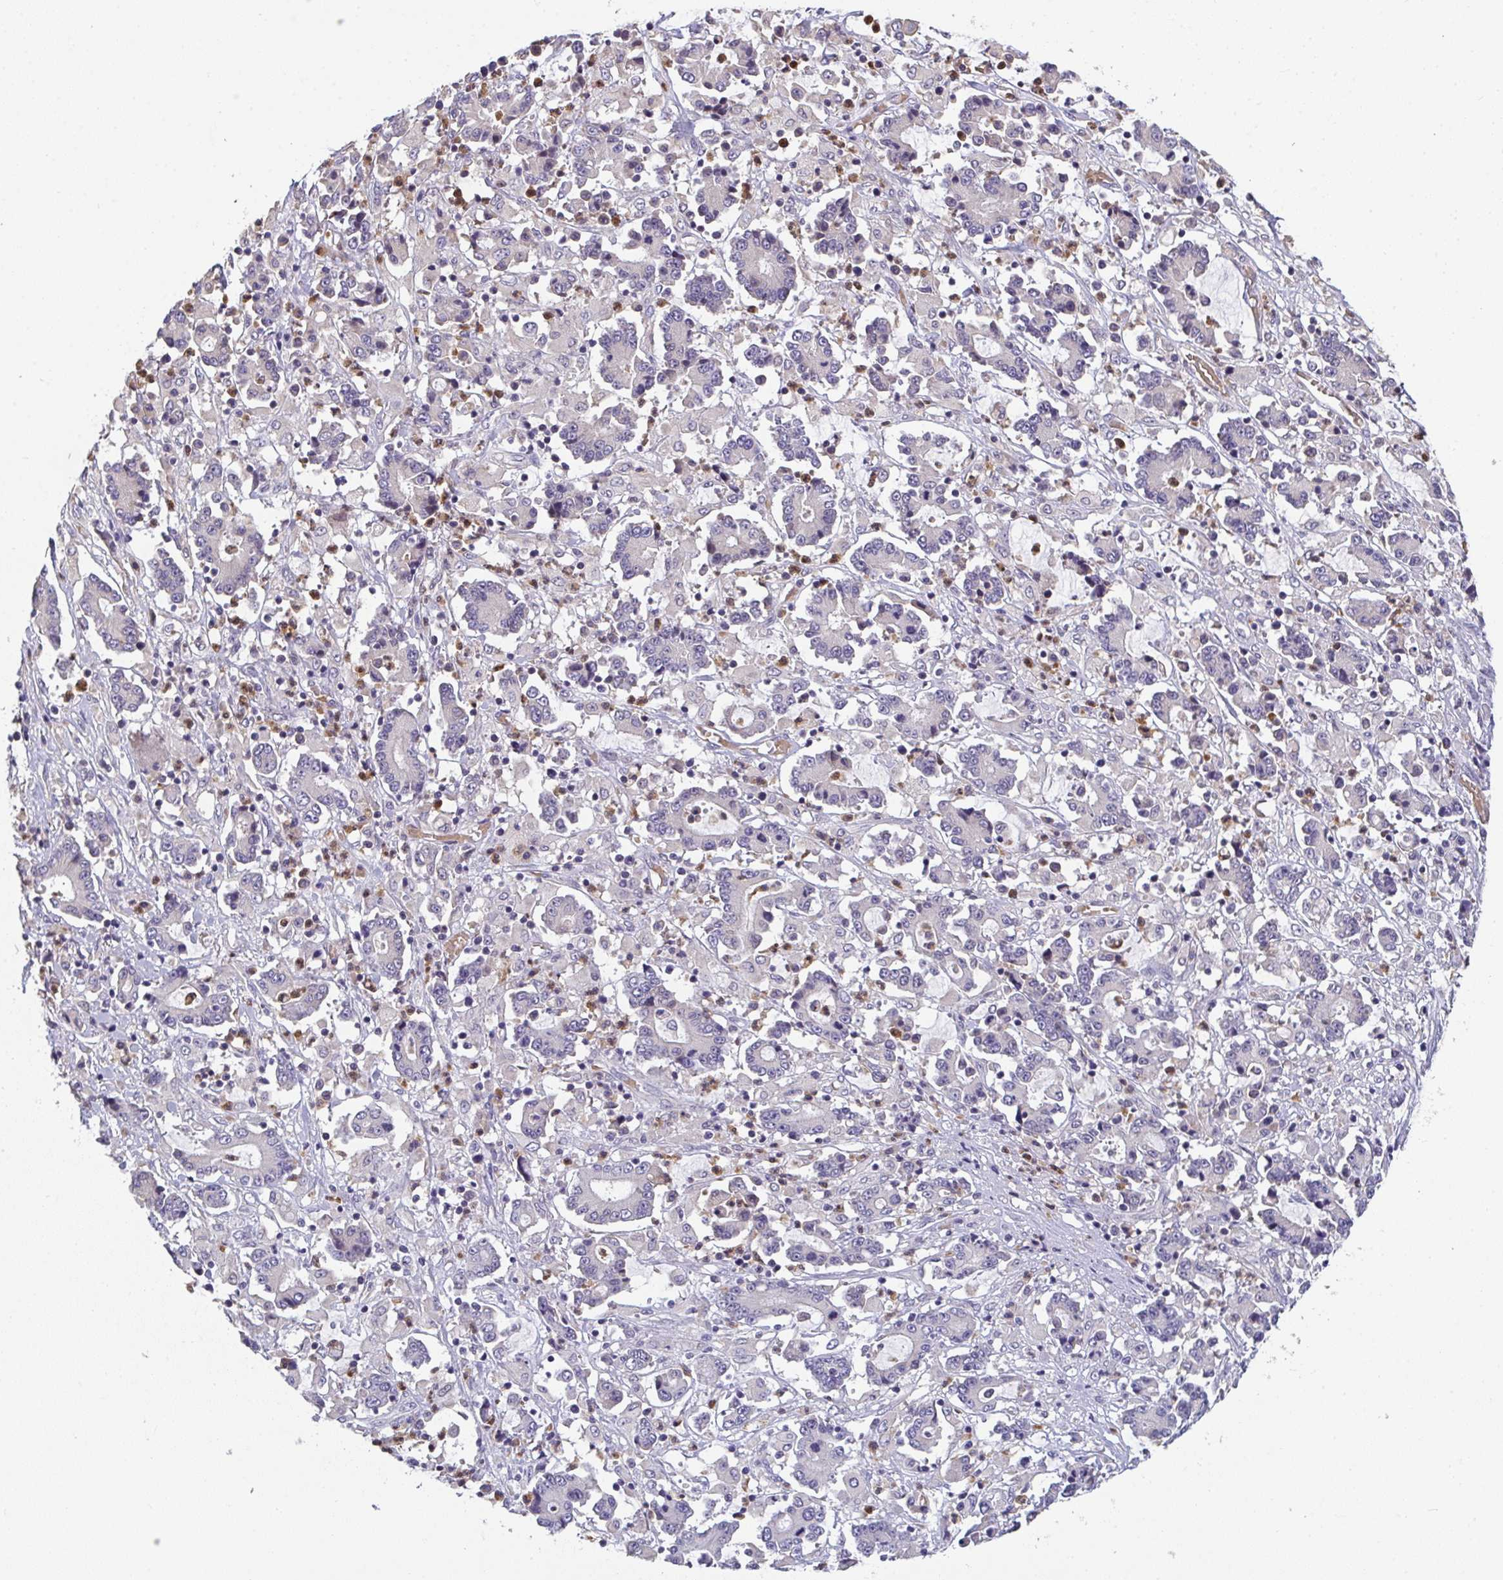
{"staining": {"intensity": "negative", "quantity": "none", "location": "none"}, "tissue": "stomach cancer", "cell_type": "Tumor cells", "image_type": "cancer", "snomed": [{"axis": "morphology", "description": "Adenocarcinoma, NOS"}, {"axis": "topography", "description": "Stomach, upper"}], "caption": "The histopathology image displays no significant positivity in tumor cells of stomach cancer.", "gene": "RIOK1", "patient": {"sex": "male", "age": 68}}